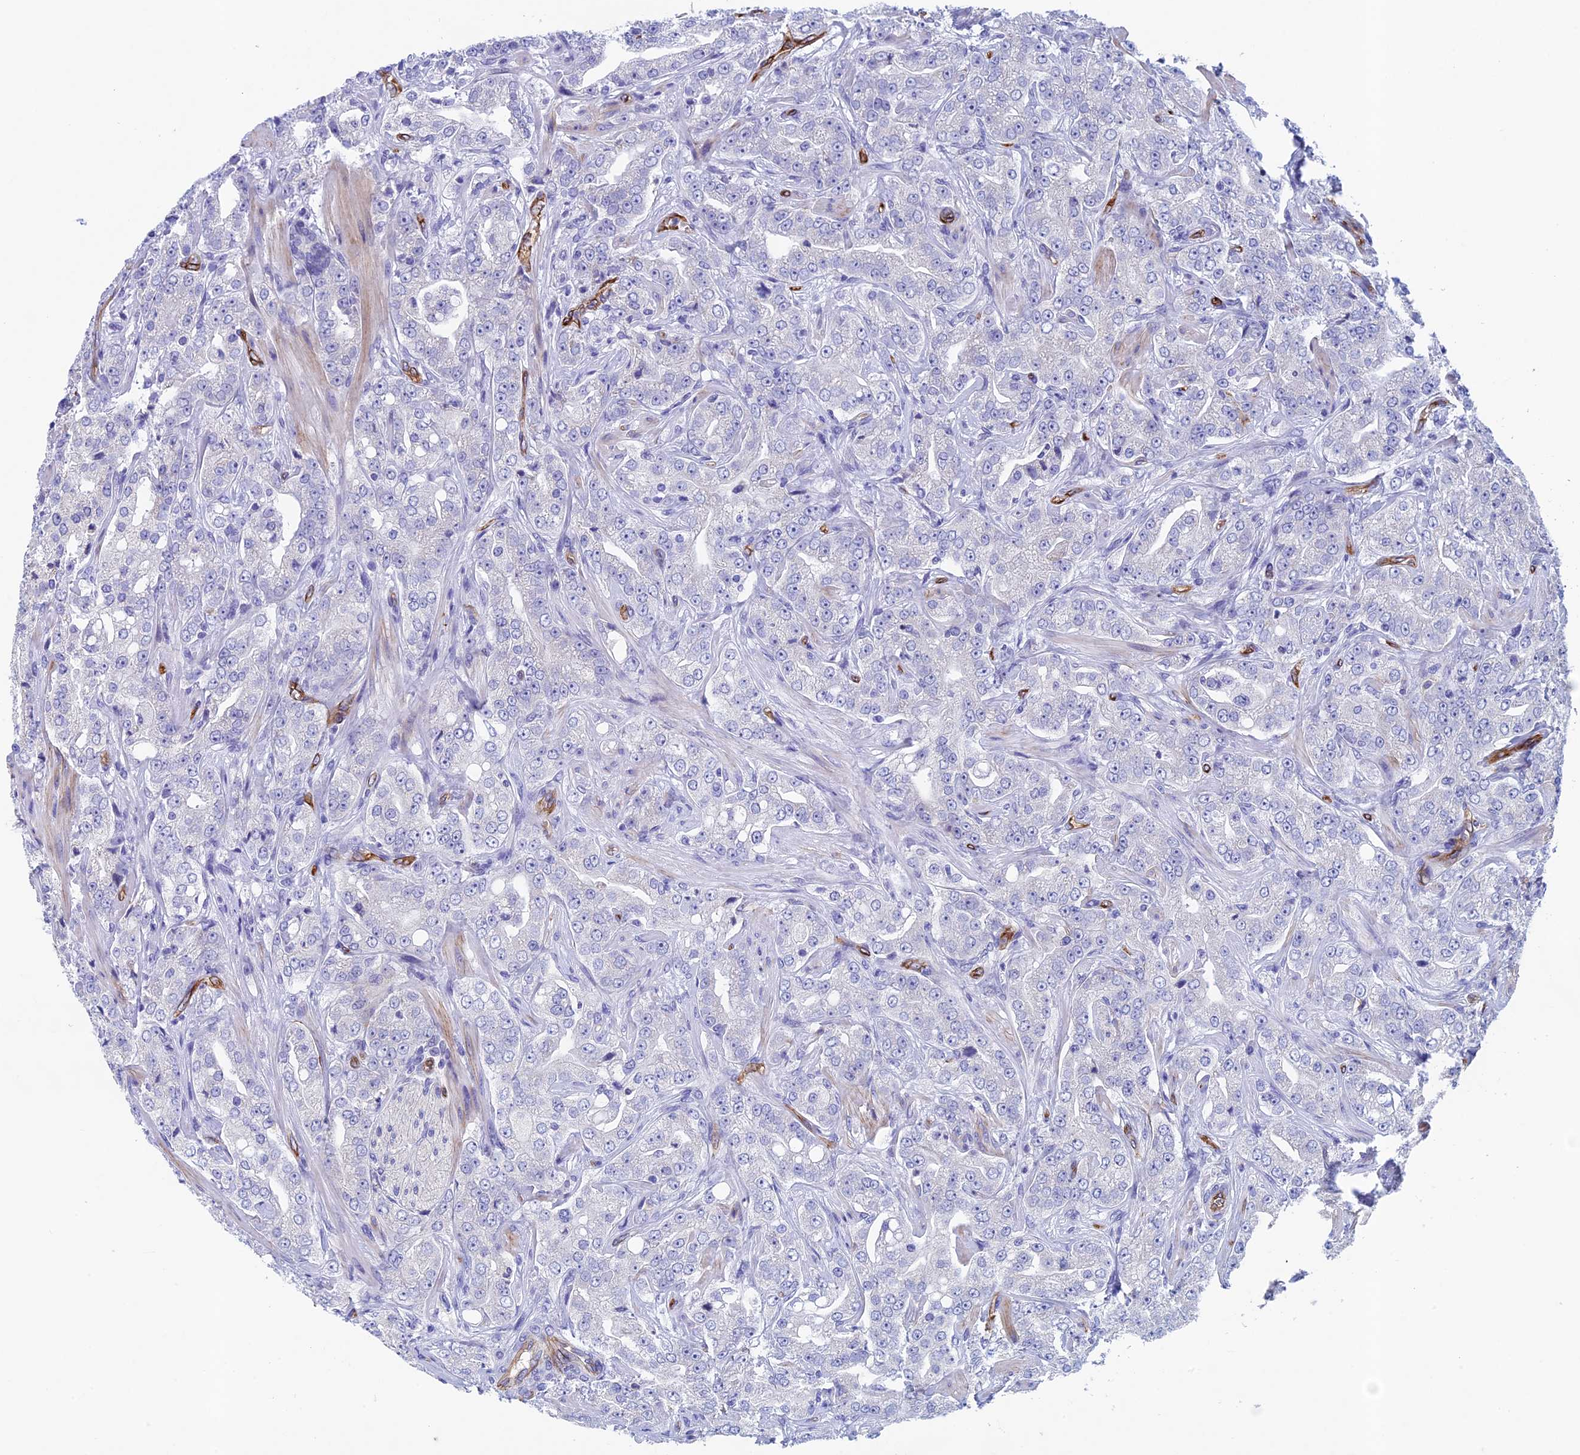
{"staining": {"intensity": "negative", "quantity": "none", "location": "none"}, "tissue": "prostate cancer", "cell_type": "Tumor cells", "image_type": "cancer", "snomed": [{"axis": "morphology", "description": "Adenocarcinoma, Low grade"}, {"axis": "topography", "description": "Prostate"}], "caption": "This is an IHC histopathology image of prostate cancer (low-grade adenocarcinoma). There is no staining in tumor cells.", "gene": "INSYN1", "patient": {"sex": "male", "age": 67}}